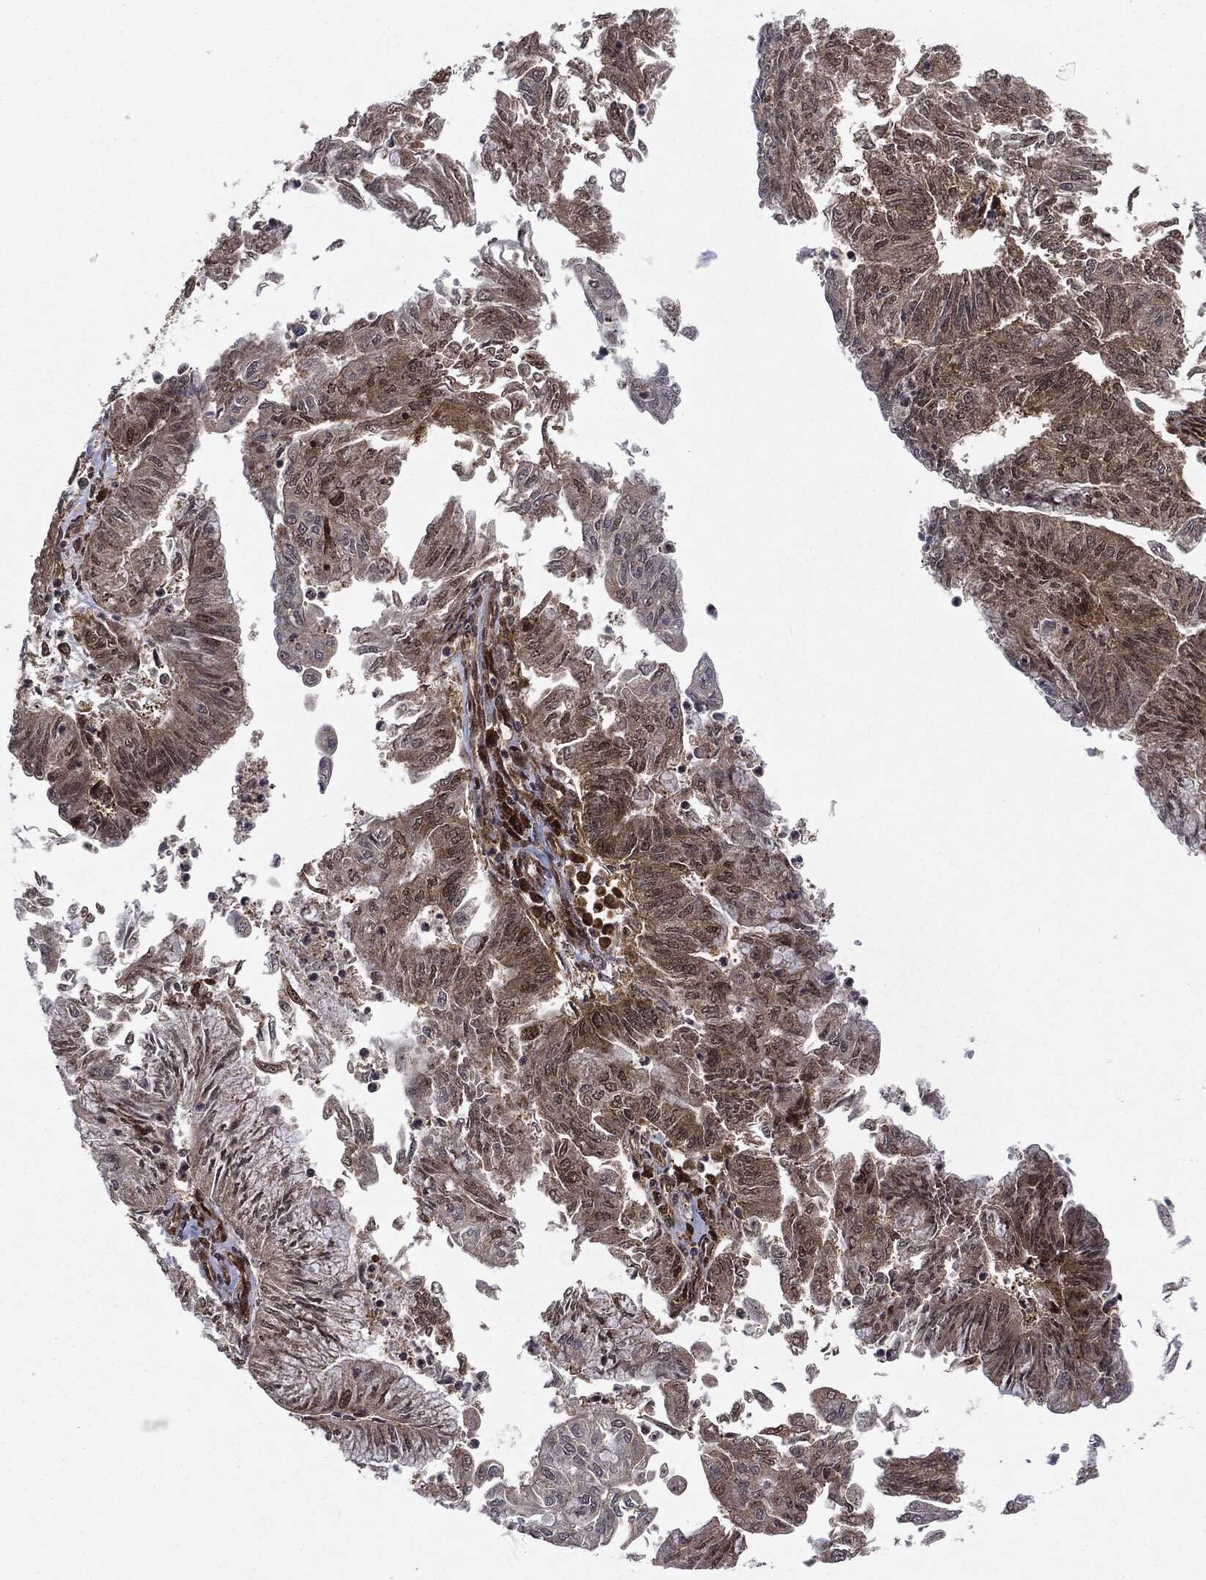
{"staining": {"intensity": "weak", "quantity": "25%-75%", "location": "cytoplasmic/membranous"}, "tissue": "endometrial cancer", "cell_type": "Tumor cells", "image_type": "cancer", "snomed": [{"axis": "morphology", "description": "Adenocarcinoma, NOS"}, {"axis": "topography", "description": "Endometrium"}], "caption": "Immunohistochemistry (IHC) histopathology image of neoplastic tissue: human endometrial cancer stained using IHC exhibits low levels of weak protein expression localized specifically in the cytoplasmic/membranous of tumor cells, appearing as a cytoplasmic/membranous brown color.", "gene": "OTUB1", "patient": {"sex": "female", "age": 59}}